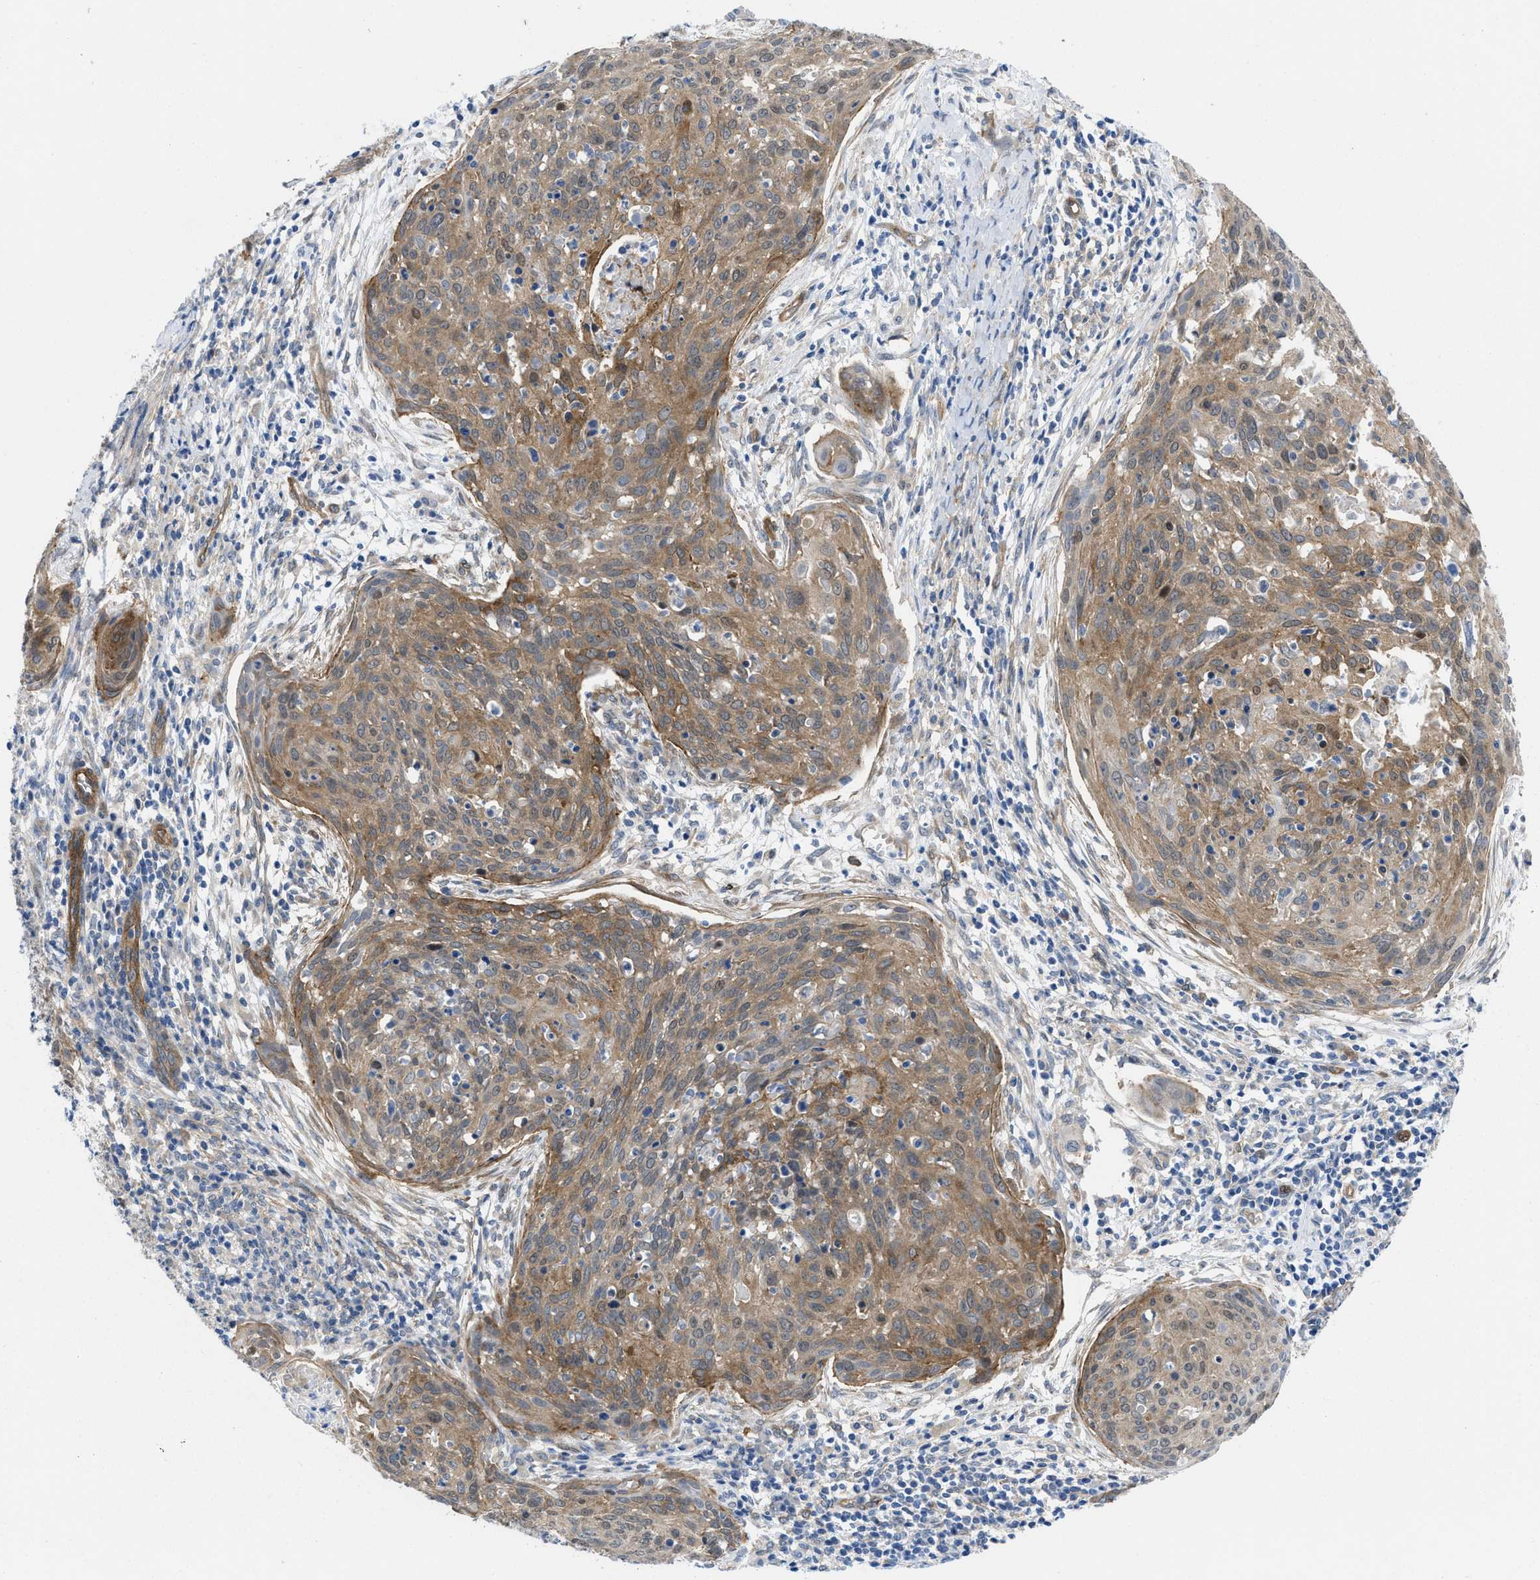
{"staining": {"intensity": "moderate", "quantity": "25%-75%", "location": "cytoplasmic/membranous"}, "tissue": "cervical cancer", "cell_type": "Tumor cells", "image_type": "cancer", "snomed": [{"axis": "morphology", "description": "Squamous cell carcinoma, NOS"}, {"axis": "topography", "description": "Cervix"}], "caption": "Tumor cells demonstrate moderate cytoplasmic/membranous staining in approximately 25%-75% of cells in cervical cancer. (Stains: DAB (3,3'-diaminobenzidine) in brown, nuclei in blue, Microscopy: brightfield microscopy at high magnification).", "gene": "PDLIM5", "patient": {"sex": "female", "age": 38}}